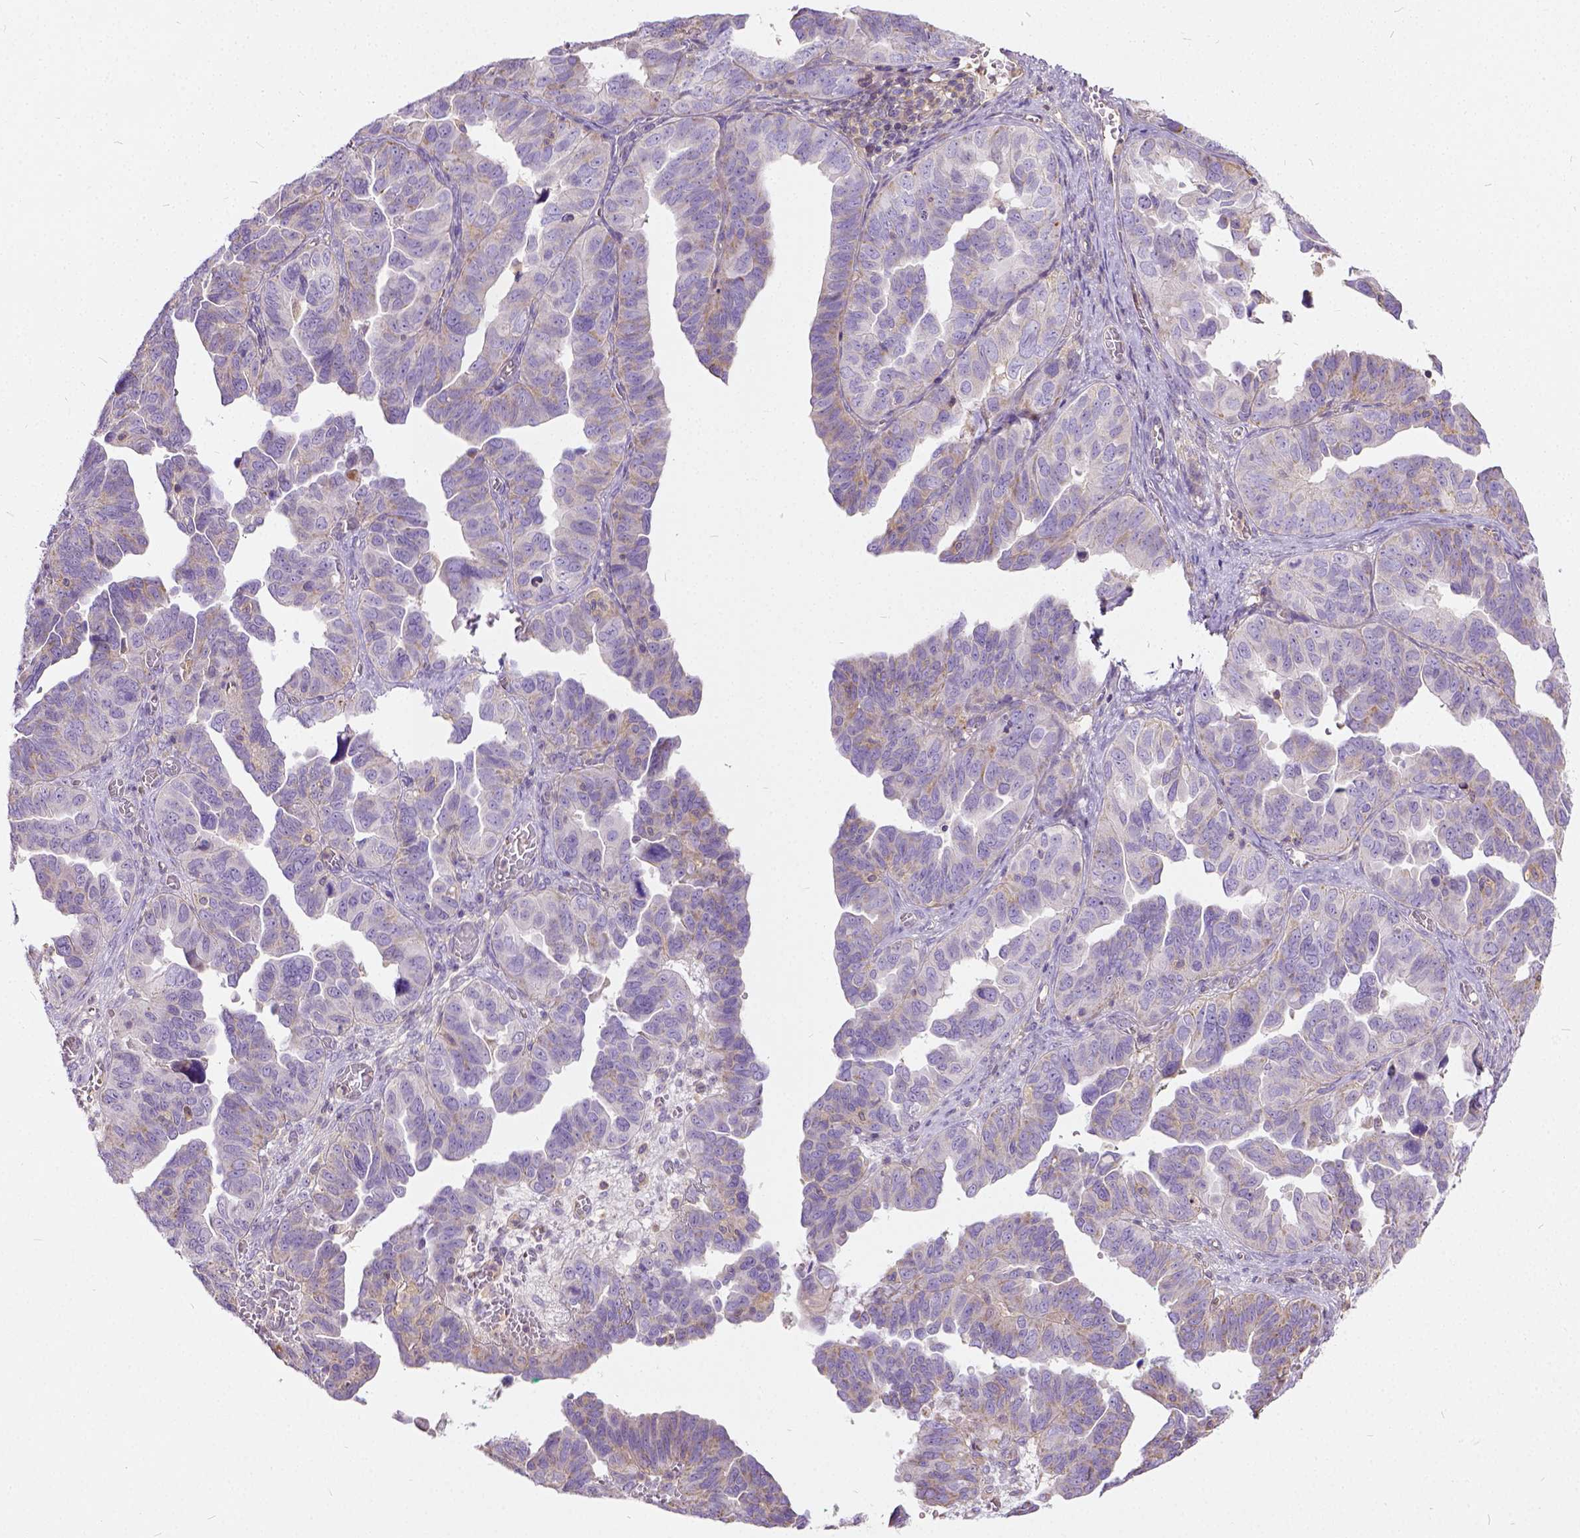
{"staining": {"intensity": "negative", "quantity": "none", "location": "none"}, "tissue": "ovarian cancer", "cell_type": "Tumor cells", "image_type": "cancer", "snomed": [{"axis": "morphology", "description": "Cystadenocarcinoma, serous, NOS"}, {"axis": "topography", "description": "Ovary"}], "caption": "Immunohistochemistry (IHC) photomicrograph of neoplastic tissue: human ovarian cancer (serous cystadenocarcinoma) stained with DAB displays no significant protein staining in tumor cells. (Brightfield microscopy of DAB immunohistochemistry at high magnification).", "gene": "CADM4", "patient": {"sex": "female", "age": 64}}